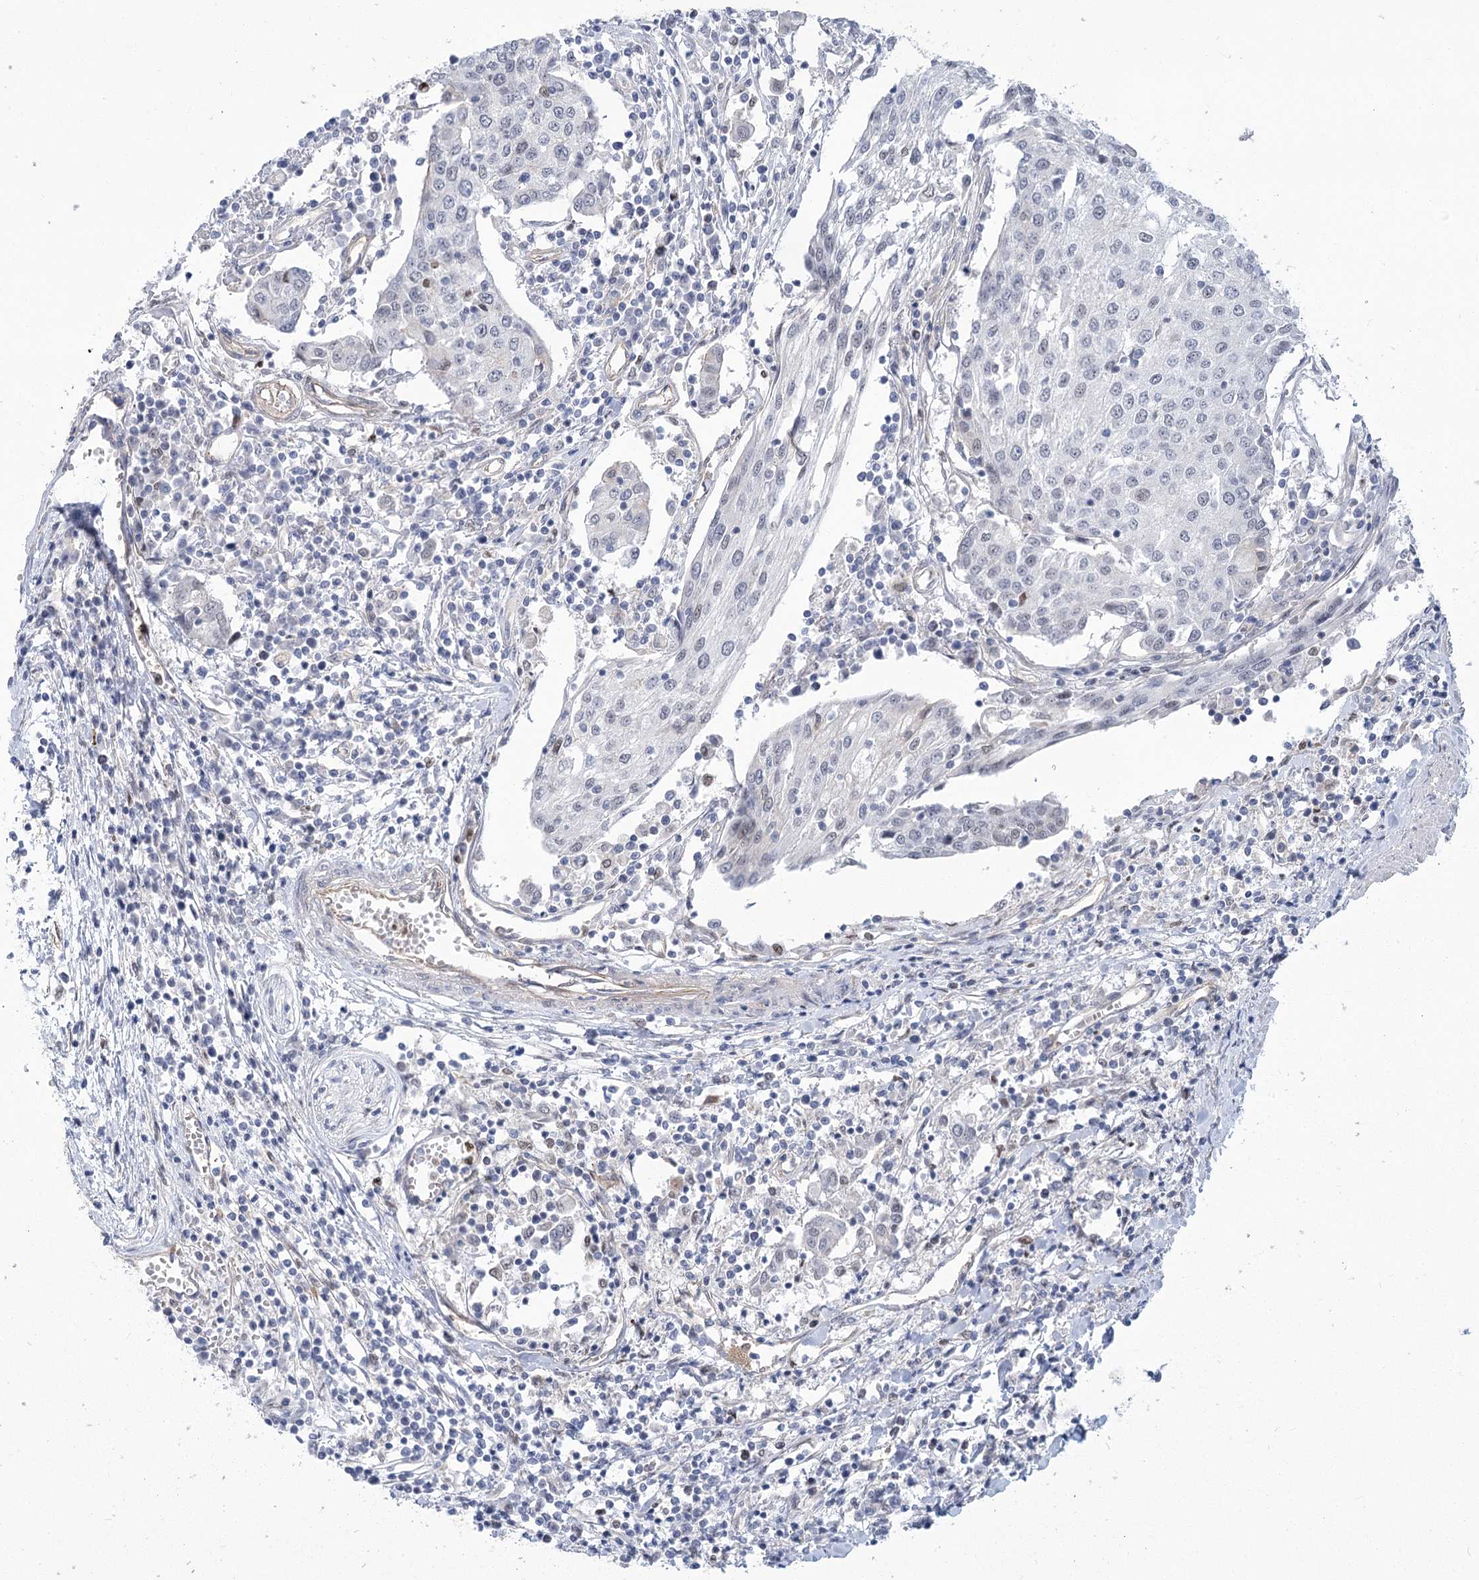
{"staining": {"intensity": "negative", "quantity": "none", "location": "none"}, "tissue": "urothelial cancer", "cell_type": "Tumor cells", "image_type": "cancer", "snomed": [{"axis": "morphology", "description": "Urothelial carcinoma, High grade"}, {"axis": "topography", "description": "Urinary bladder"}], "caption": "Immunohistochemistry histopathology image of neoplastic tissue: urothelial cancer stained with DAB (3,3'-diaminobenzidine) shows no significant protein expression in tumor cells.", "gene": "THAP6", "patient": {"sex": "female", "age": 85}}